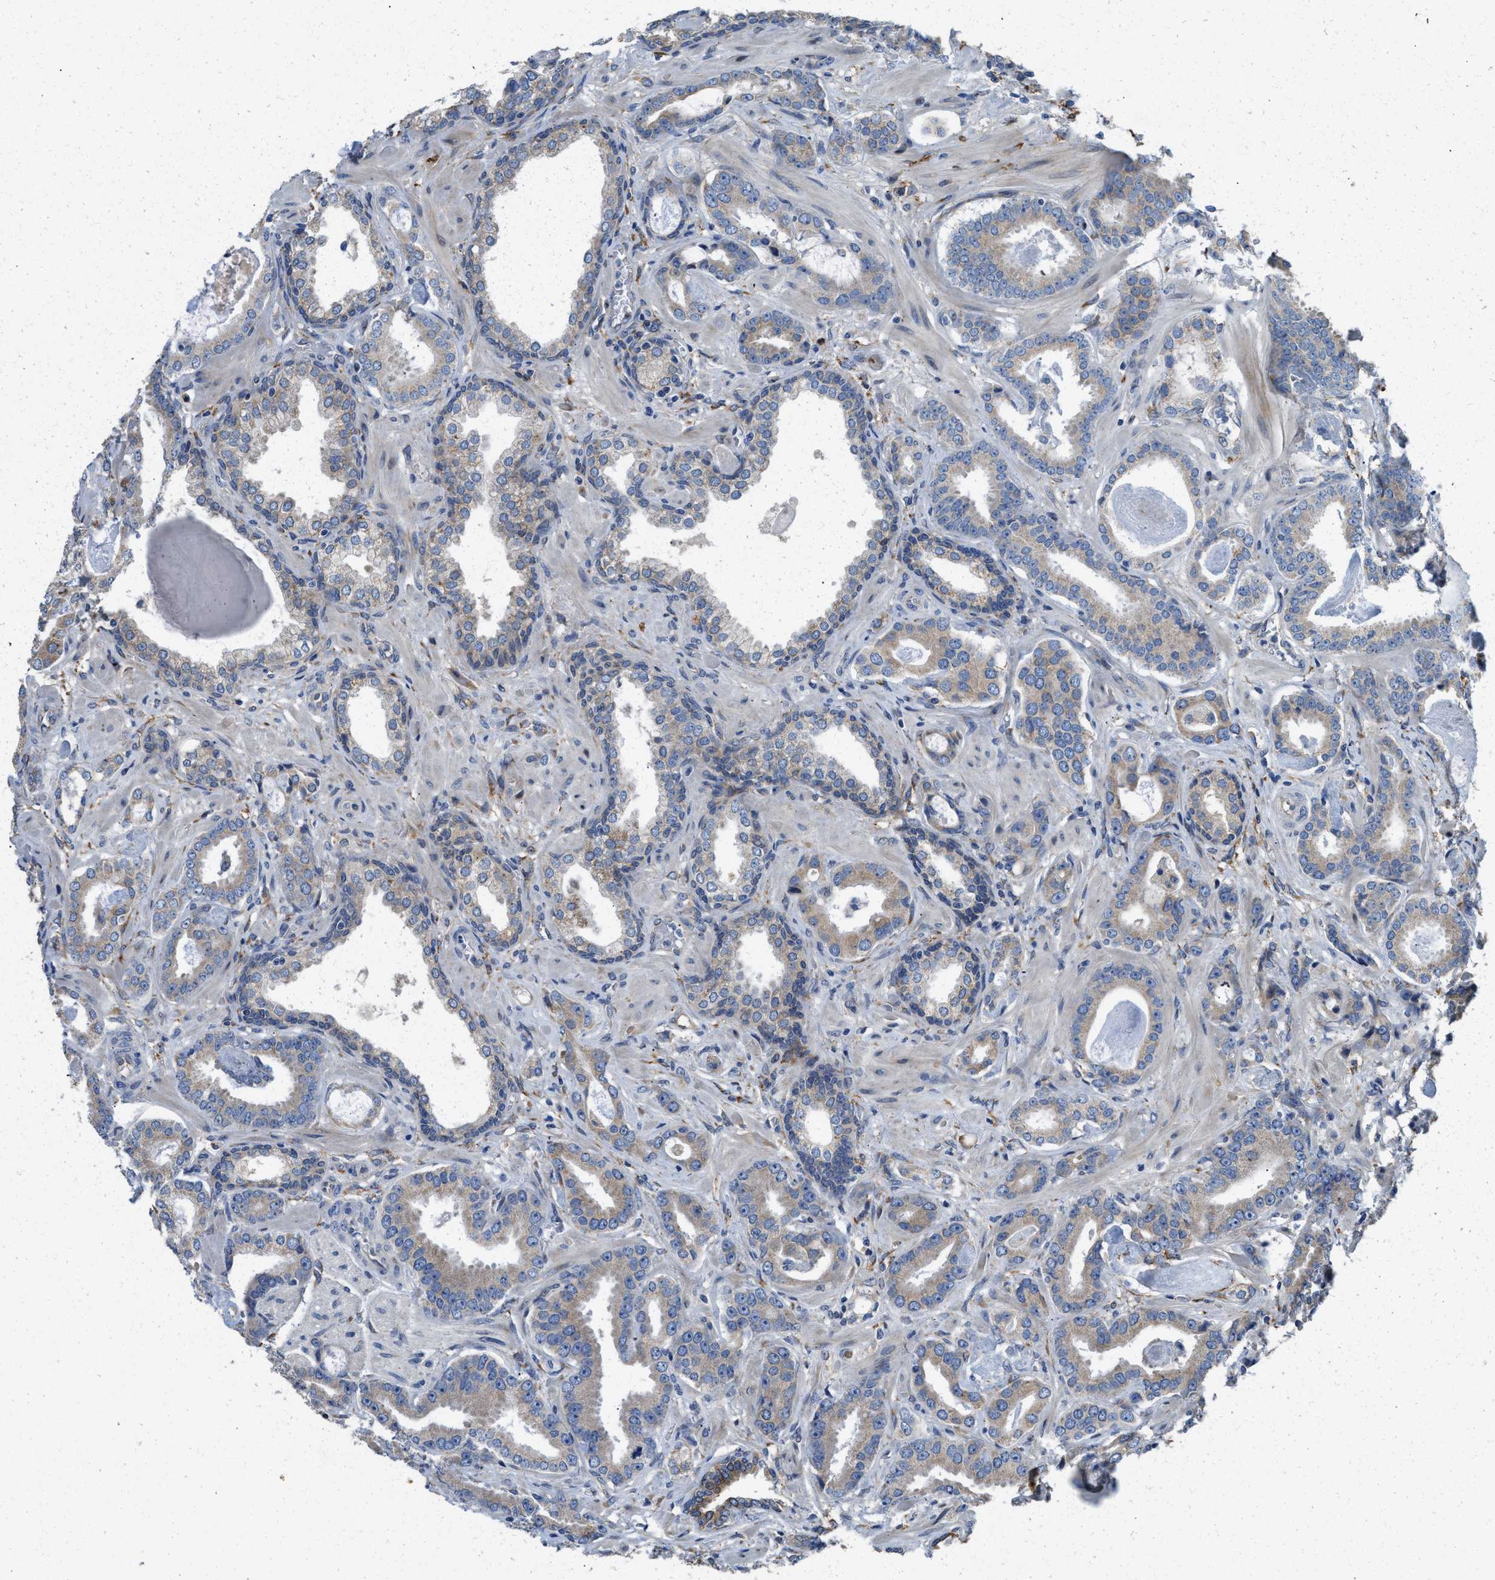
{"staining": {"intensity": "weak", "quantity": "25%-75%", "location": "cytoplasmic/membranous"}, "tissue": "prostate cancer", "cell_type": "Tumor cells", "image_type": "cancer", "snomed": [{"axis": "morphology", "description": "Adenocarcinoma, Low grade"}, {"axis": "topography", "description": "Prostate"}], "caption": "Immunohistochemistry (IHC) (DAB (3,3'-diaminobenzidine)) staining of low-grade adenocarcinoma (prostate) reveals weak cytoplasmic/membranous protein positivity in approximately 25%-75% of tumor cells. (Brightfield microscopy of DAB IHC at high magnification).", "gene": "GGCX", "patient": {"sex": "male", "age": 53}}